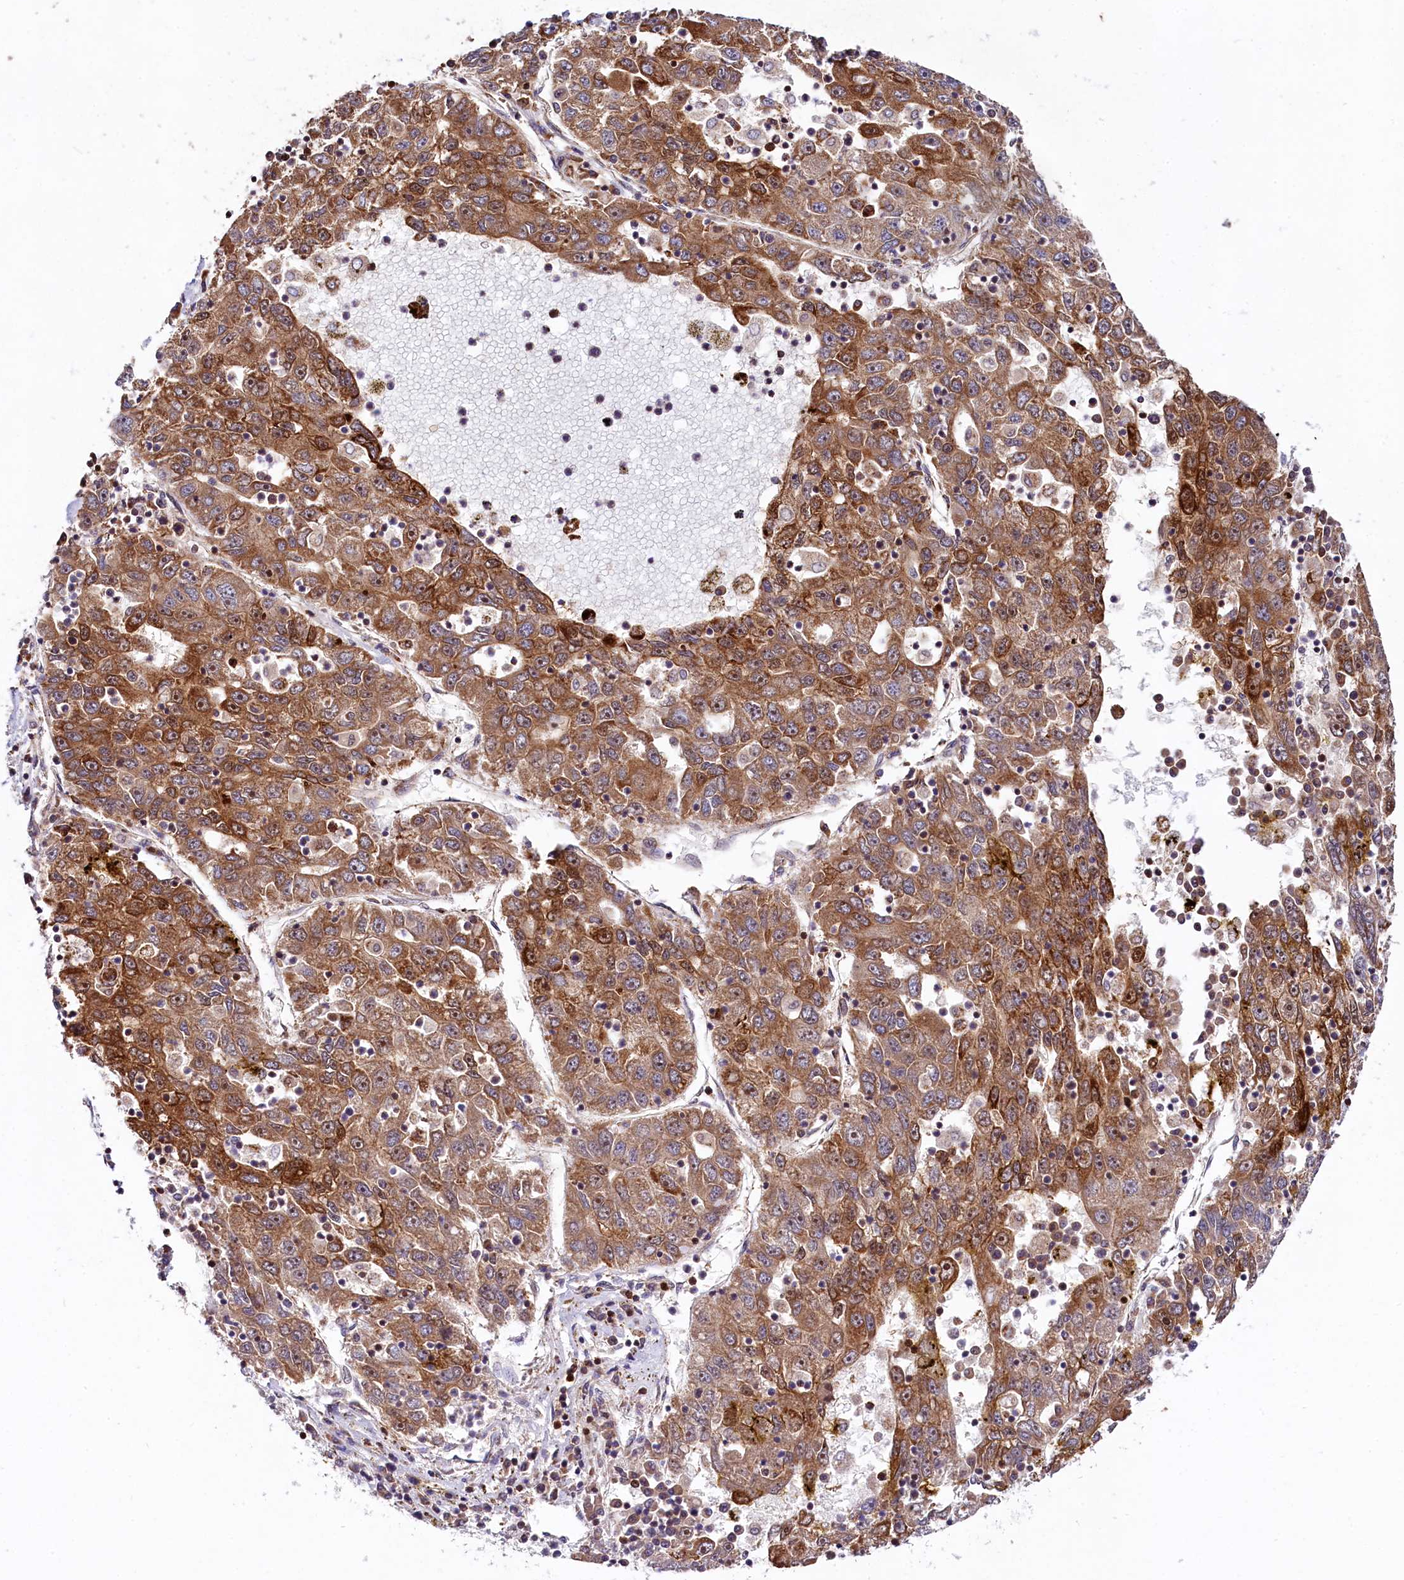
{"staining": {"intensity": "moderate", "quantity": ">75%", "location": "cytoplasmic/membranous"}, "tissue": "liver cancer", "cell_type": "Tumor cells", "image_type": "cancer", "snomed": [{"axis": "morphology", "description": "Carcinoma, Hepatocellular, NOS"}, {"axis": "topography", "description": "Liver"}], "caption": "Immunohistochemistry photomicrograph of liver cancer stained for a protein (brown), which demonstrates medium levels of moderate cytoplasmic/membranous expression in about >75% of tumor cells.", "gene": "CLYBL", "patient": {"sex": "male", "age": 49}}